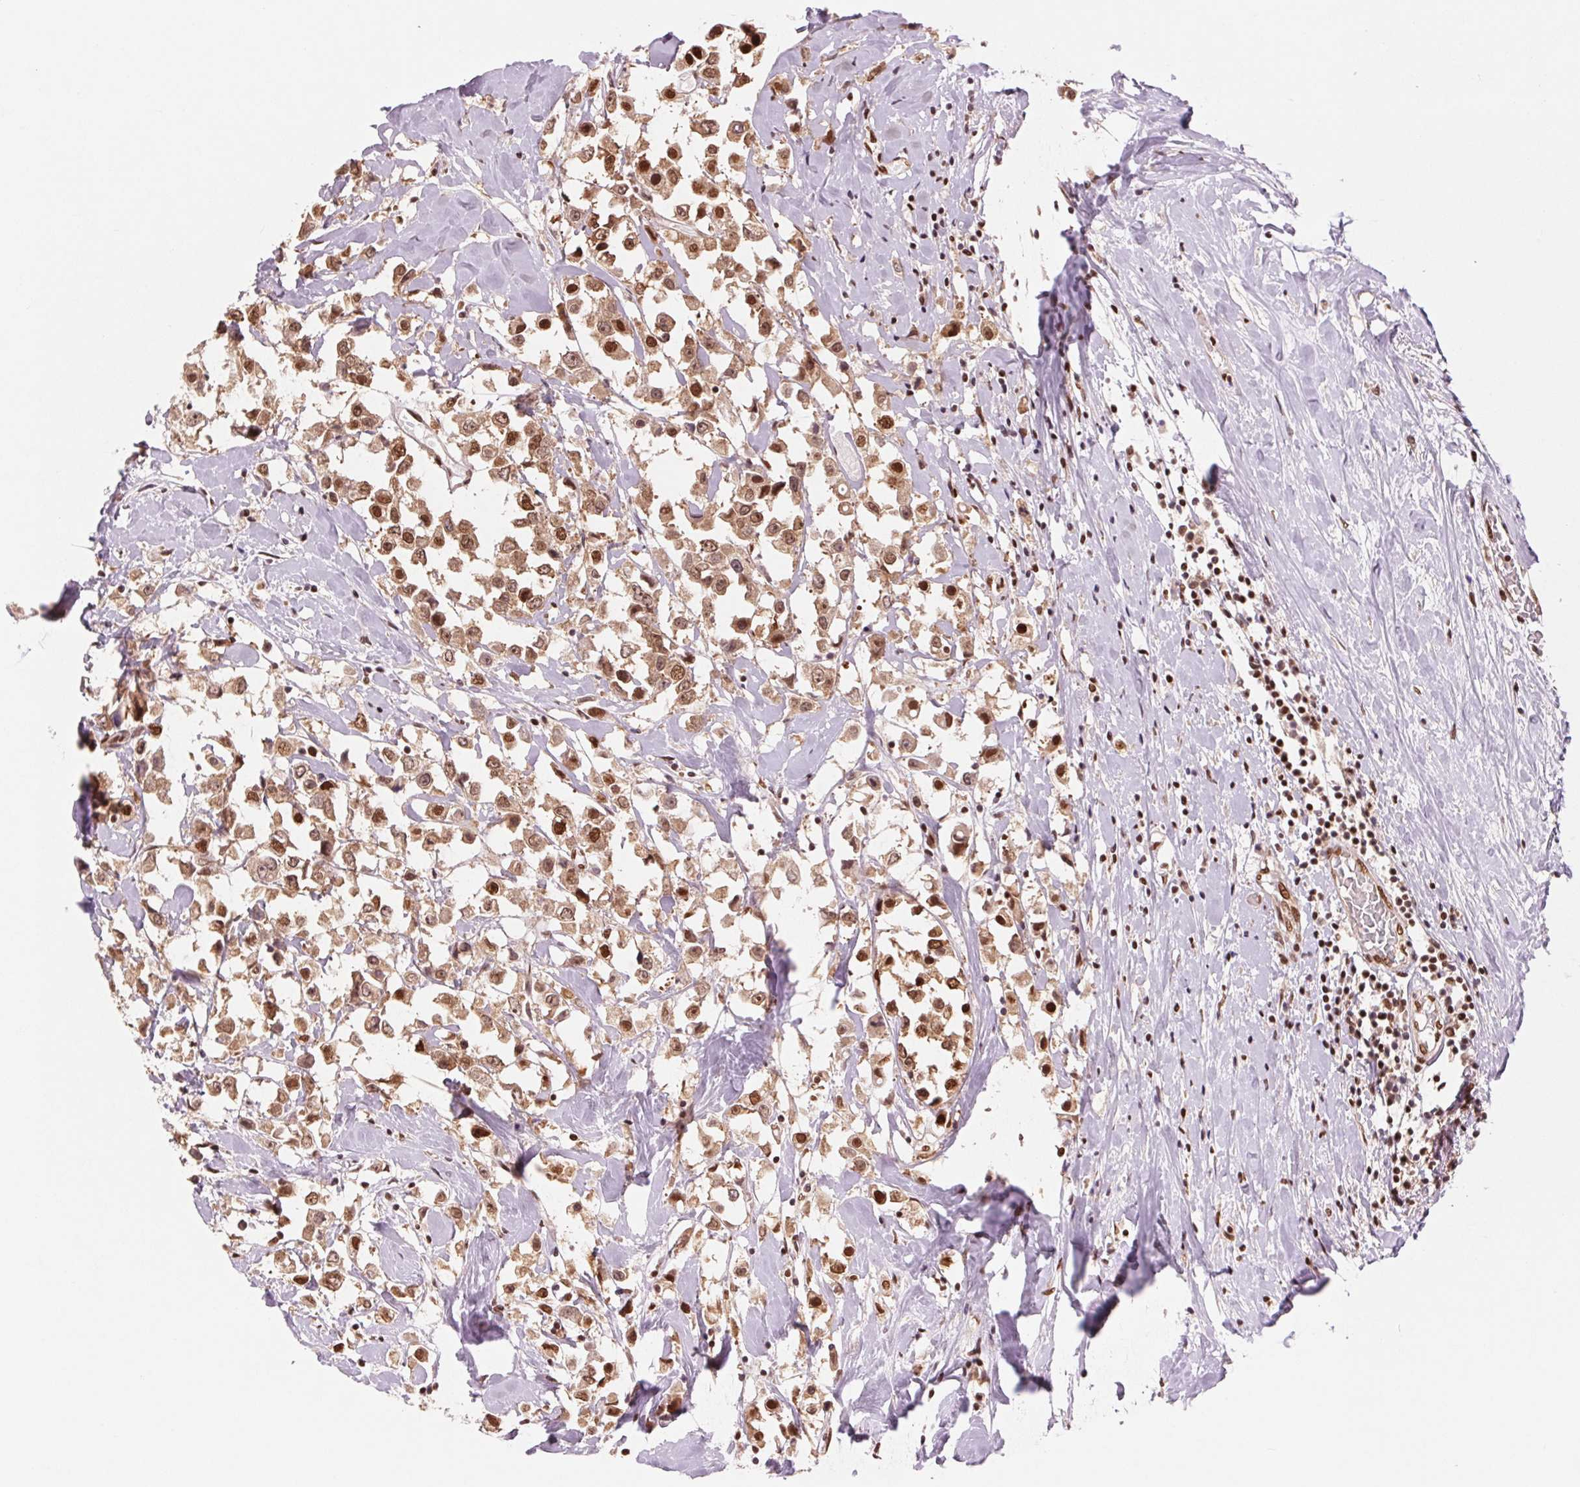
{"staining": {"intensity": "strong", "quantity": "25%-75%", "location": "nuclear"}, "tissue": "breast cancer", "cell_type": "Tumor cells", "image_type": "cancer", "snomed": [{"axis": "morphology", "description": "Duct carcinoma"}, {"axis": "topography", "description": "Breast"}], "caption": "Strong nuclear positivity for a protein is appreciated in about 25%-75% of tumor cells of infiltrating ductal carcinoma (breast) using immunohistochemistry (IHC).", "gene": "TTLL9", "patient": {"sex": "female", "age": 61}}